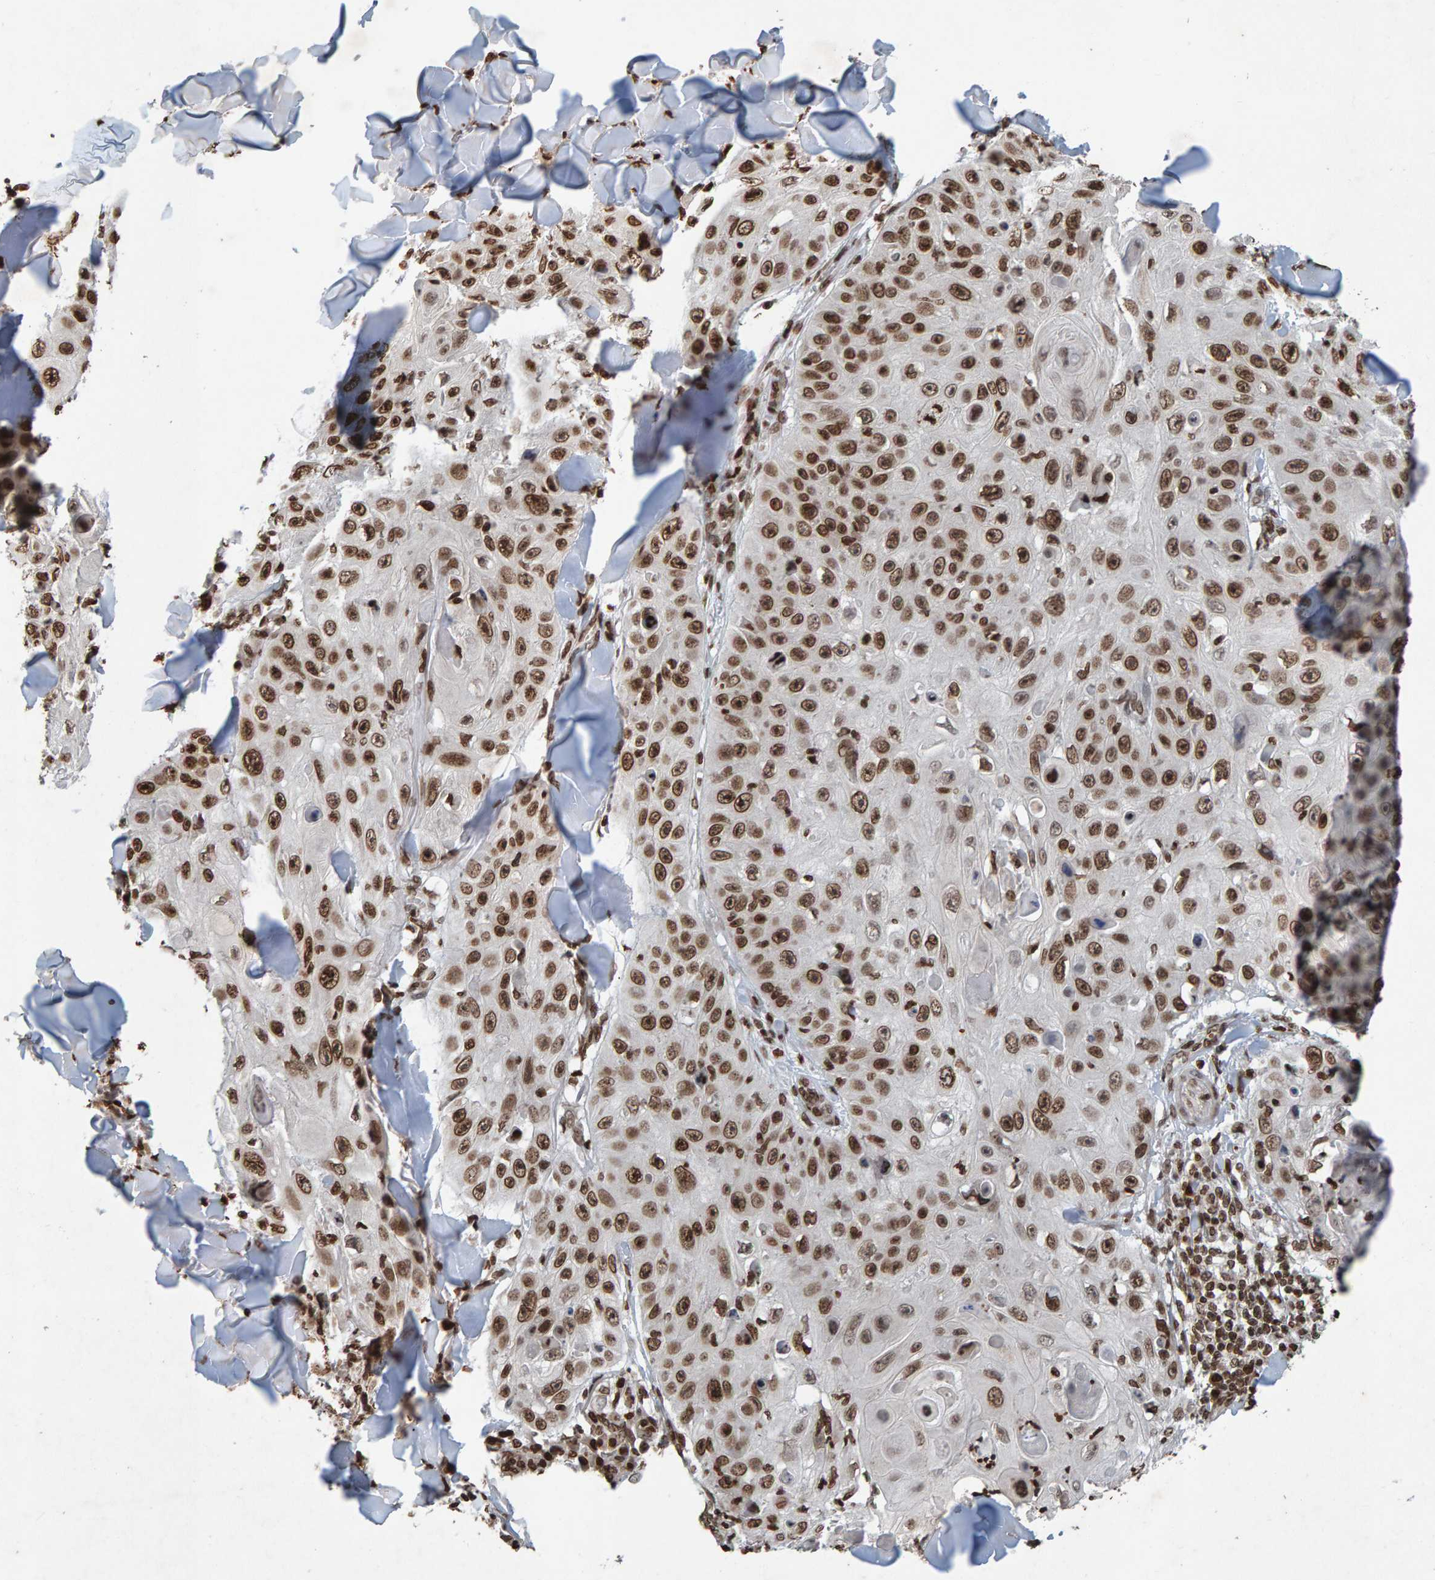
{"staining": {"intensity": "strong", "quantity": ">75%", "location": "nuclear"}, "tissue": "skin cancer", "cell_type": "Tumor cells", "image_type": "cancer", "snomed": [{"axis": "morphology", "description": "Squamous cell carcinoma, NOS"}, {"axis": "topography", "description": "Skin"}], "caption": "Protein staining of skin squamous cell carcinoma tissue reveals strong nuclear staining in about >75% of tumor cells.", "gene": "H2AZ1", "patient": {"sex": "male", "age": 86}}